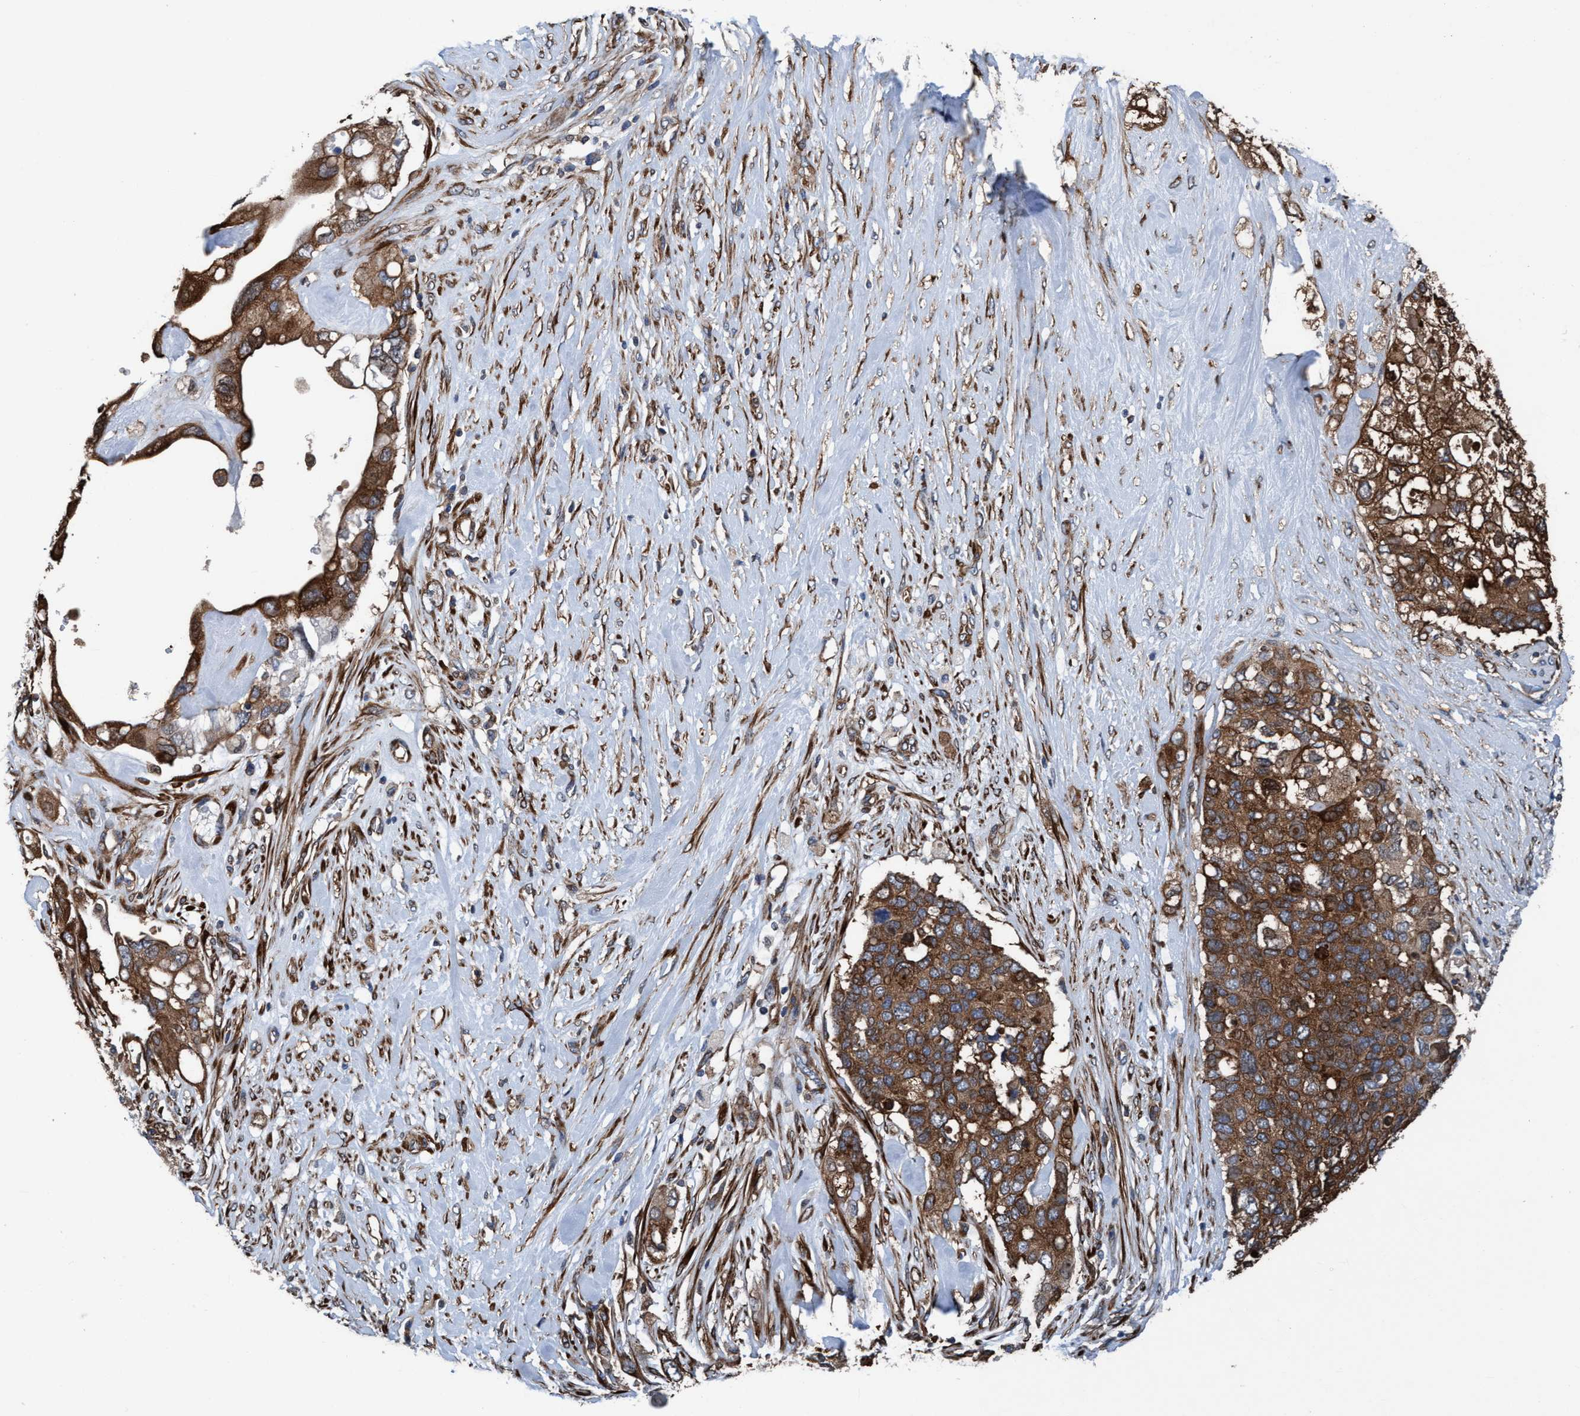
{"staining": {"intensity": "moderate", "quantity": ">75%", "location": "cytoplasmic/membranous"}, "tissue": "pancreatic cancer", "cell_type": "Tumor cells", "image_type": "cancer", "snomed": [{"axis": "morphology", "description": "Adenocarcinoma, NOS"}, {"axis": "topography", "description": "Pancreas"}], "caption": "This photomicrograph shows IHC staining of pancreatic cancer, with medium moderate cytoplasmic/membranous expression in approximately >75% of tumor cells.", "gene": "NMT1", "patient": {"sex": "female", "age": 56}}